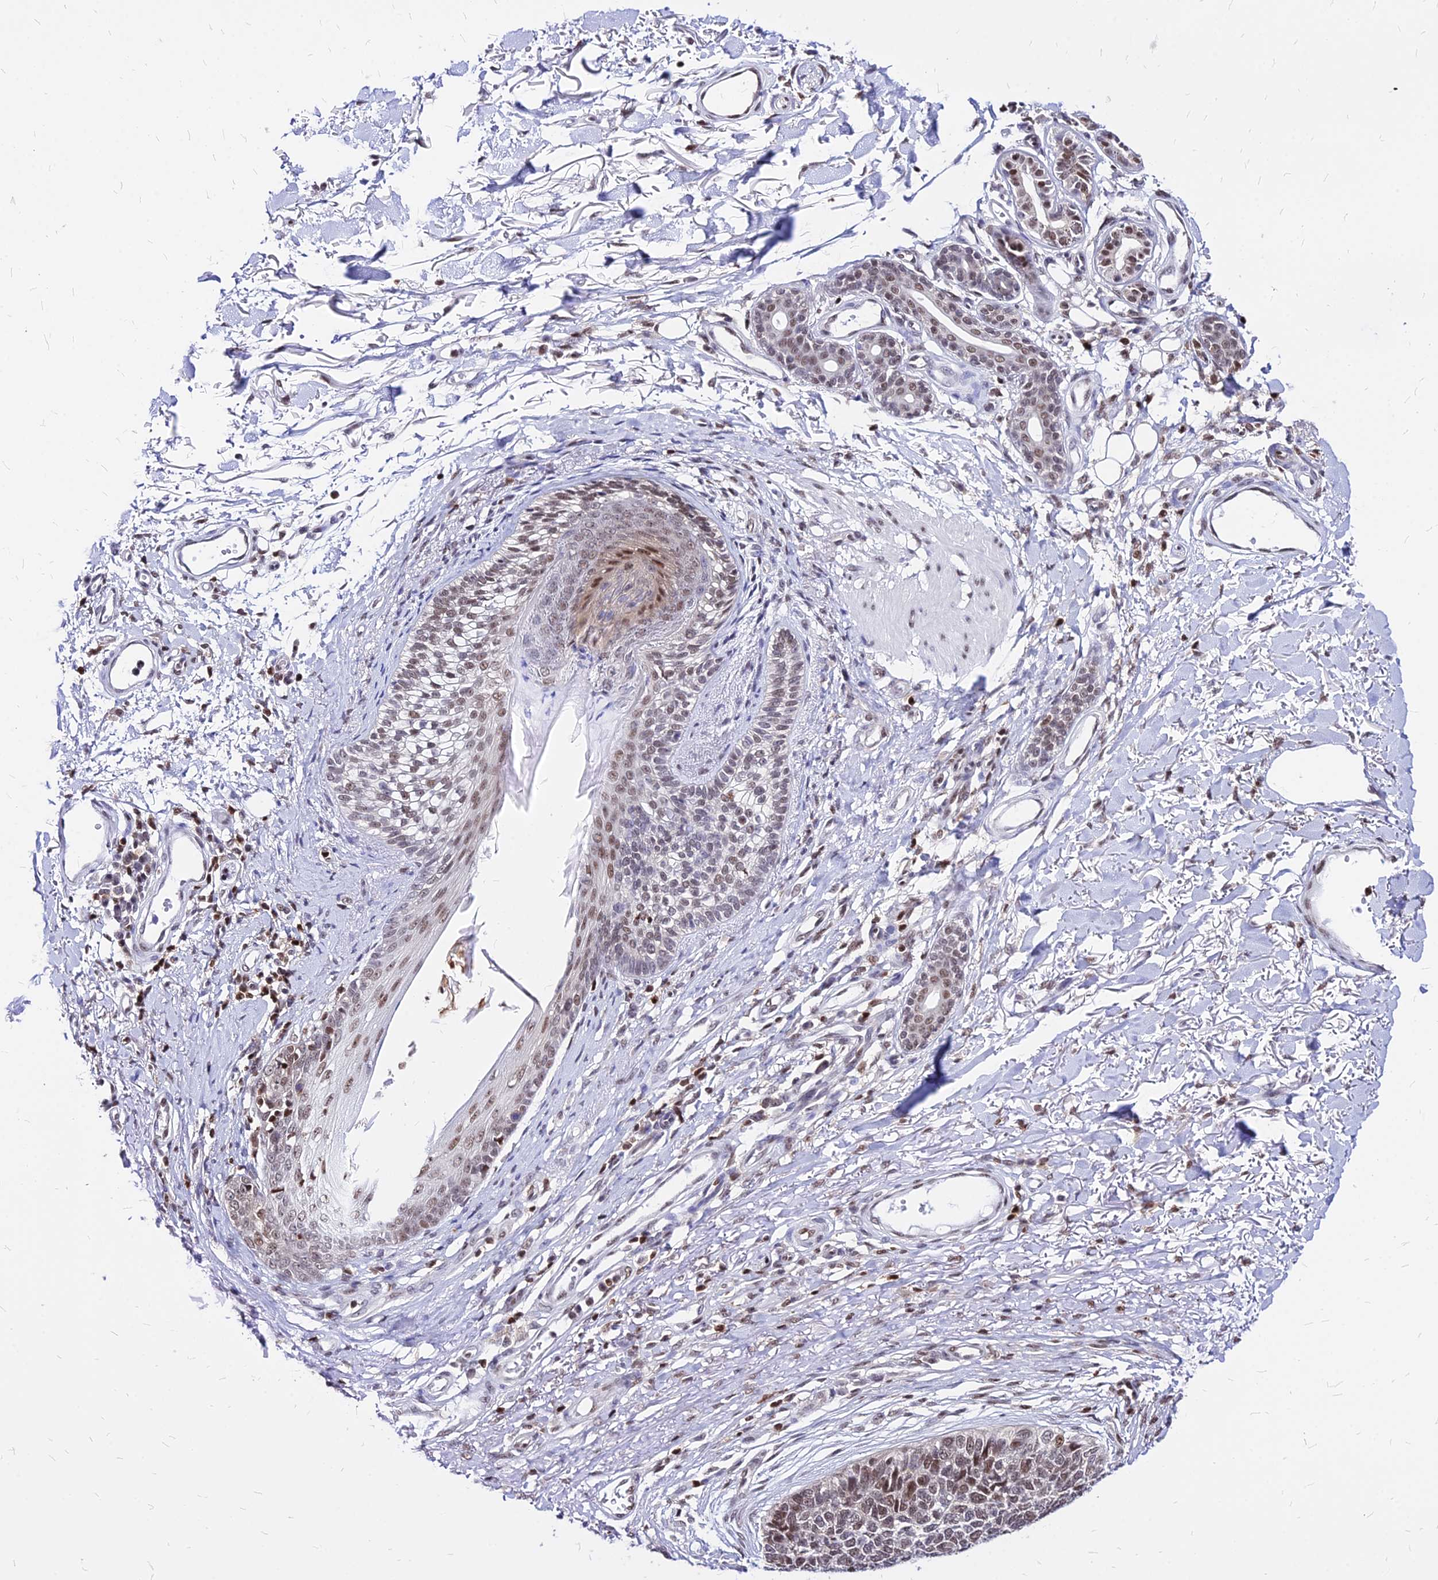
{"staining": {"intensity": "weak", "quantity": ">75%", "location": "nuclear"}, "tissue": "skin cancer", "cell_type": "Tumor cells", "image_type": "cancer", "snomed": [{"axis": "morphology", "description": "Basal cell carcinoma"}, {"axis": "topography", "description": "Skin"}], "caption": "Protein expression analysis of basal cell carcinoma (skin) reveals weak nuclear expression in about >75% of tumor cells.", "gene": "PAXX", "patient": {"sex": "female", "age": 84}}